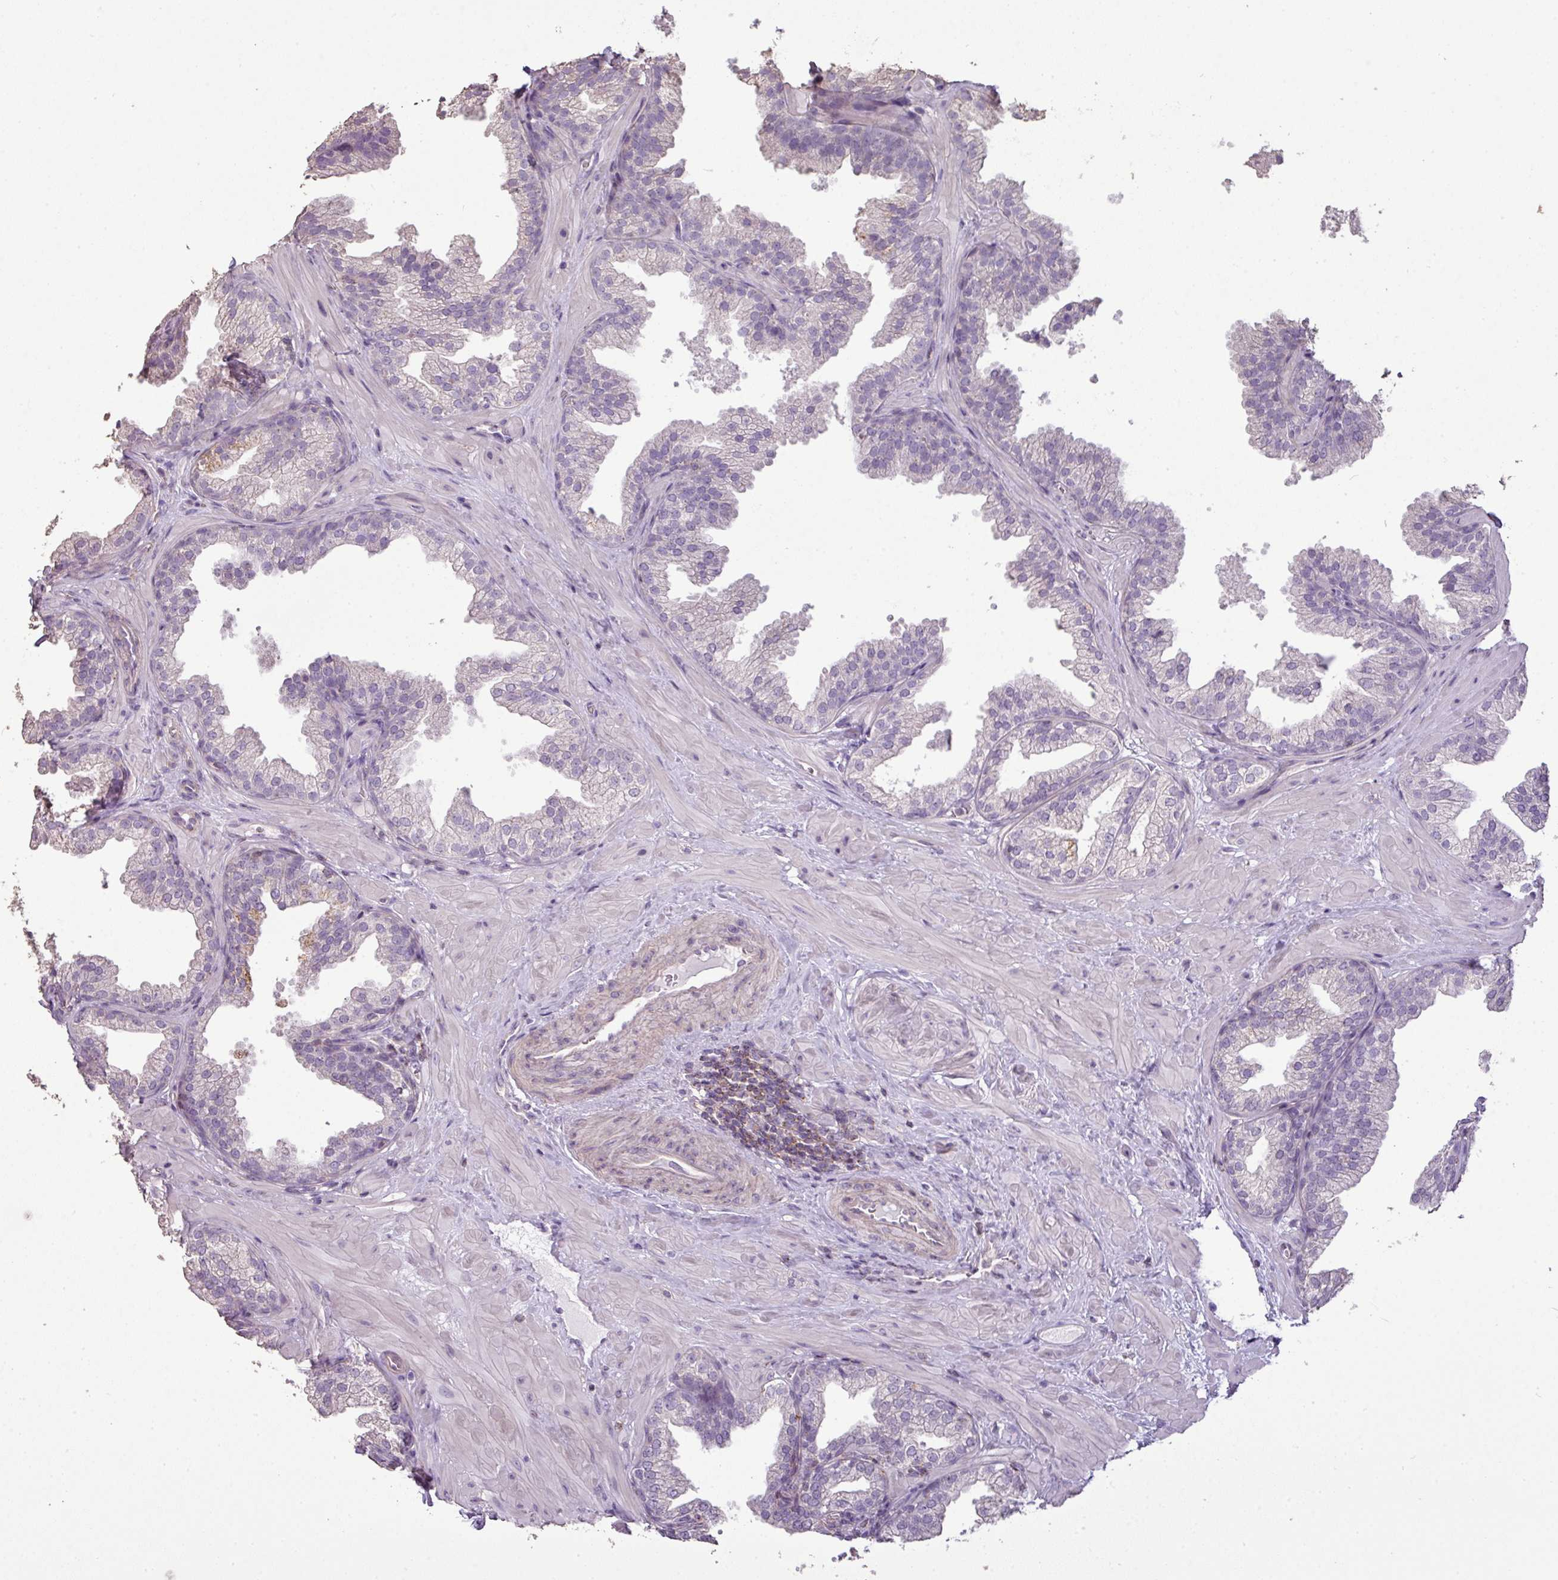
{"staining": {"intensity": "negative", "quantity": "none", "location": "none"}, "tissue": "prostate", "cell_type": "Glandular cells", "image_type": "normal", "snomed": [{"axis": "morphology", "description": "Normal tissue, NOS"}, {"axis": "topography", "description": "Prostate"}], "caption": "An image of prostate stained for a protein displays no brown staining in glandular cells. (Immunohistochemistry (ihc), brightfield microscopy, high magnification).", "gene": "LY9", "patient": {"sex": "male", "age": 37}}